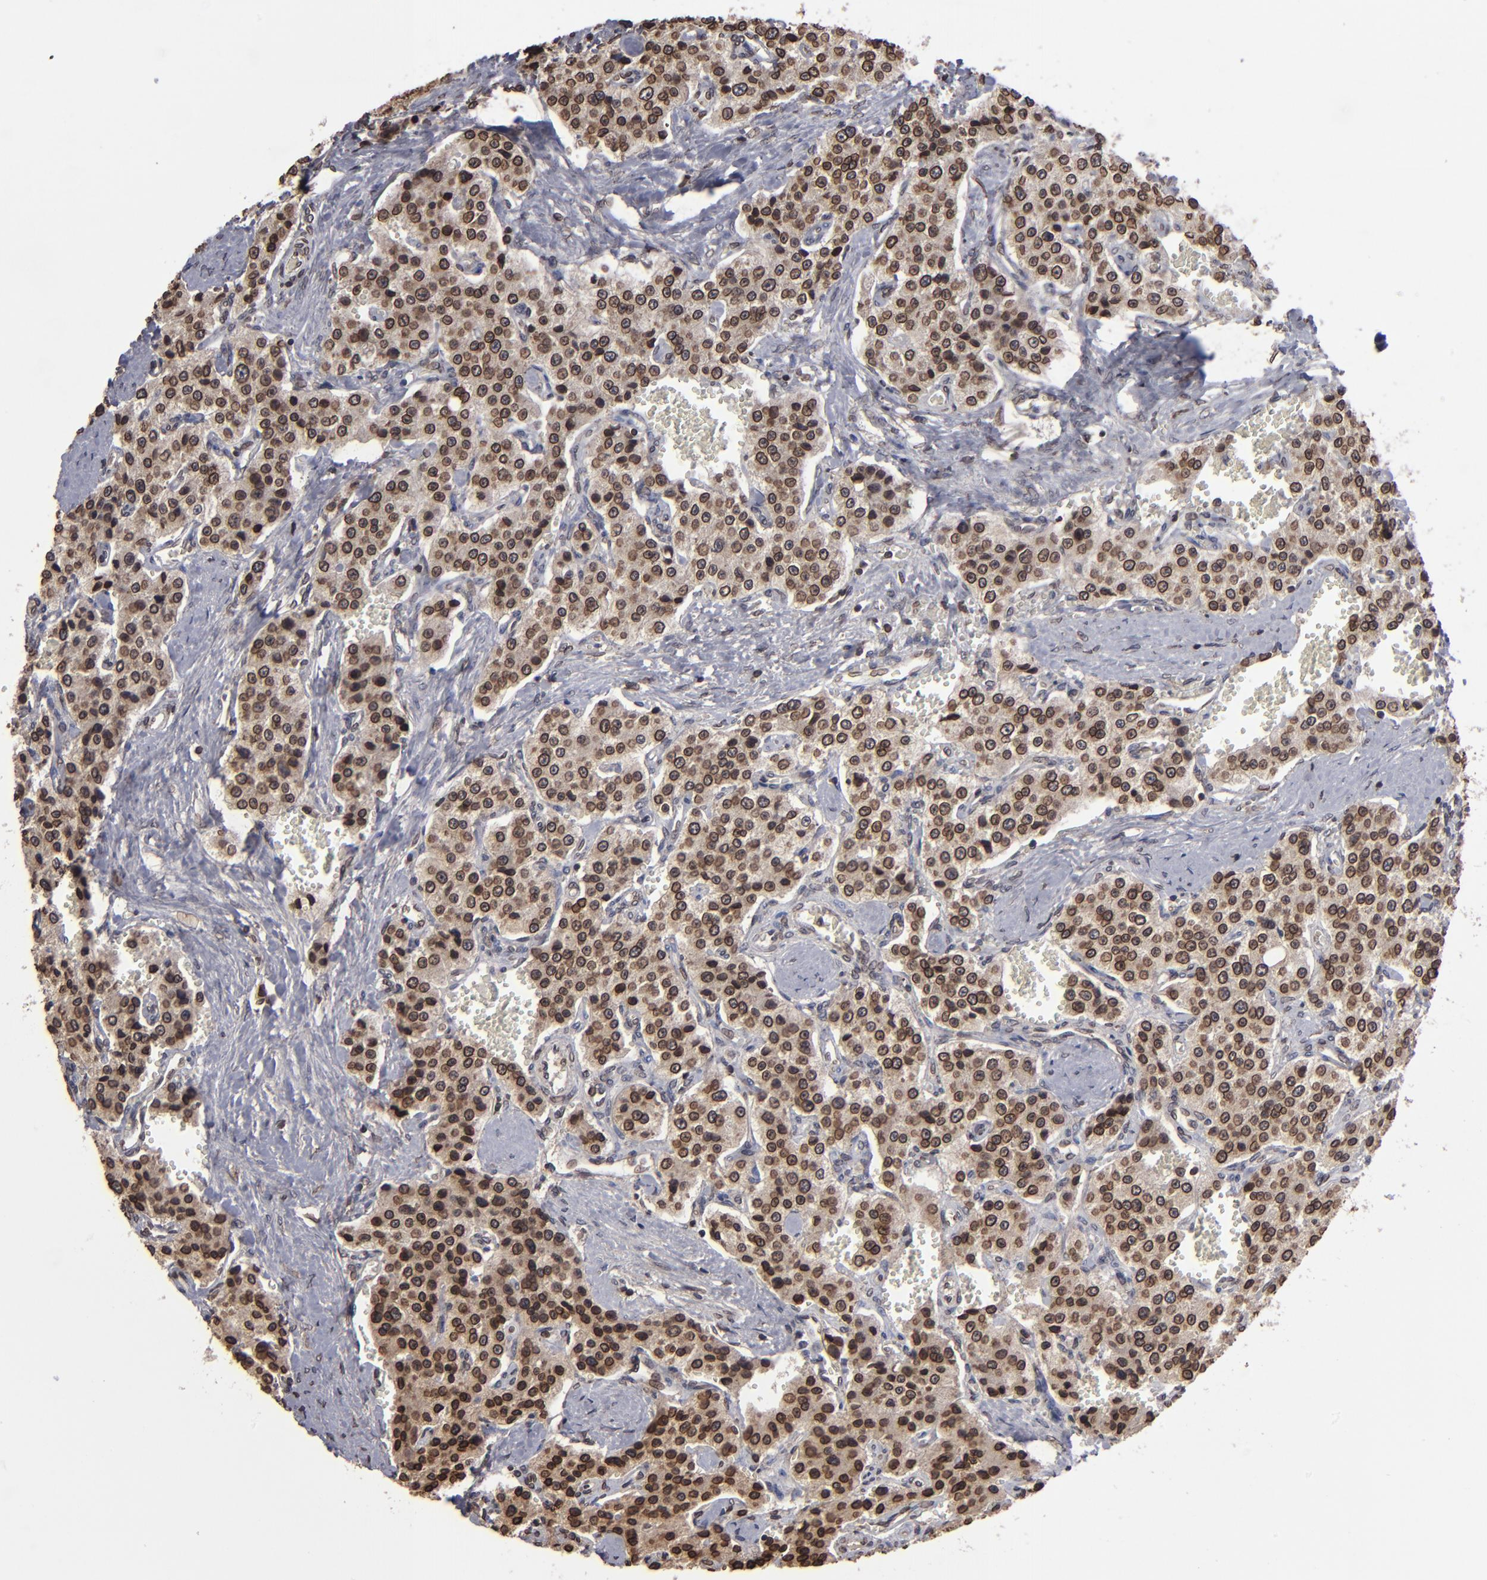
{"staining": {"intensity": "moderate", "quantity": ">75%", "location": "nuclear"}, "tissue": "carcinoid", "cell_type": "Tumor cells", "image_type": "cancer", "snomed": [{"axis": "morphology", "description": "Carcinoid, malignant, NOS"}, {"axis": "topography", "description": "Small intestine"}], "caption": "Carcinoid (malignant) stained for a protein (brown) shows moderate nuclear positive staining in approximately >75% of tumor cells.", "gene": "AKT1", "patient": {"sex": "male", "age": 52}}